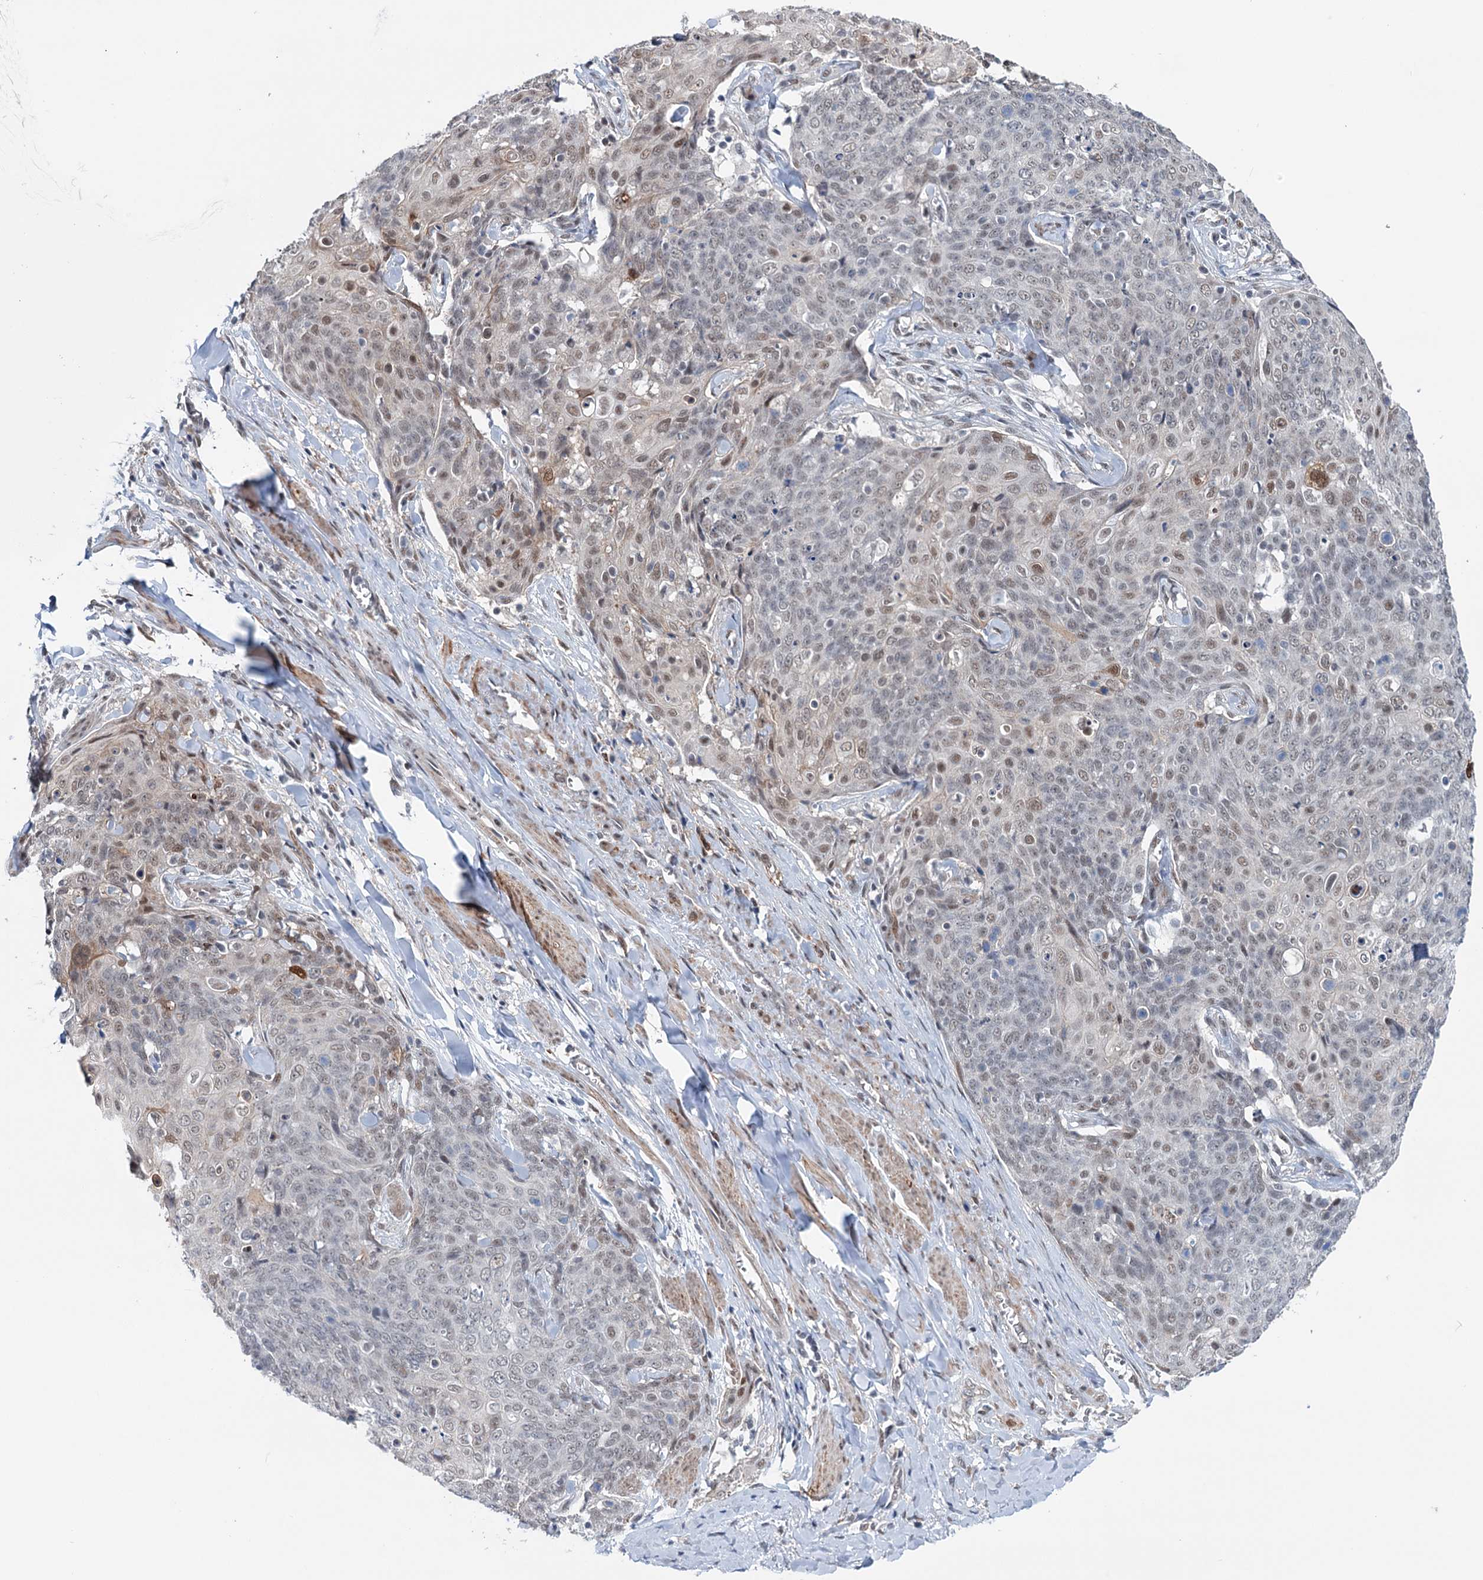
{"staining": {"intensity": "weak", "quantity": "<25%", "location": "nuclear"}, "tissue": "skin cancer", "cell_type": "Tumor cells", "image_type": "cancer", "snomed": [{"axis": "morphology", "description": "Squamous cell carcinoma, NOS"}, {"axis": "topography", "description": "Skin"}, {"axis": "topography", "description": "Vulva"}], "caption": "High magnification brightfield microscopy of skin cancer (squamous cell carcinoma) stained with DAB (3,3'-diaminobenzidine) (brown) and counterstained with hematoxylin (blue): tumor cells show no significant staining.", "gene": "FAM53A", "patient": {"sex": "female", "age": 85}}